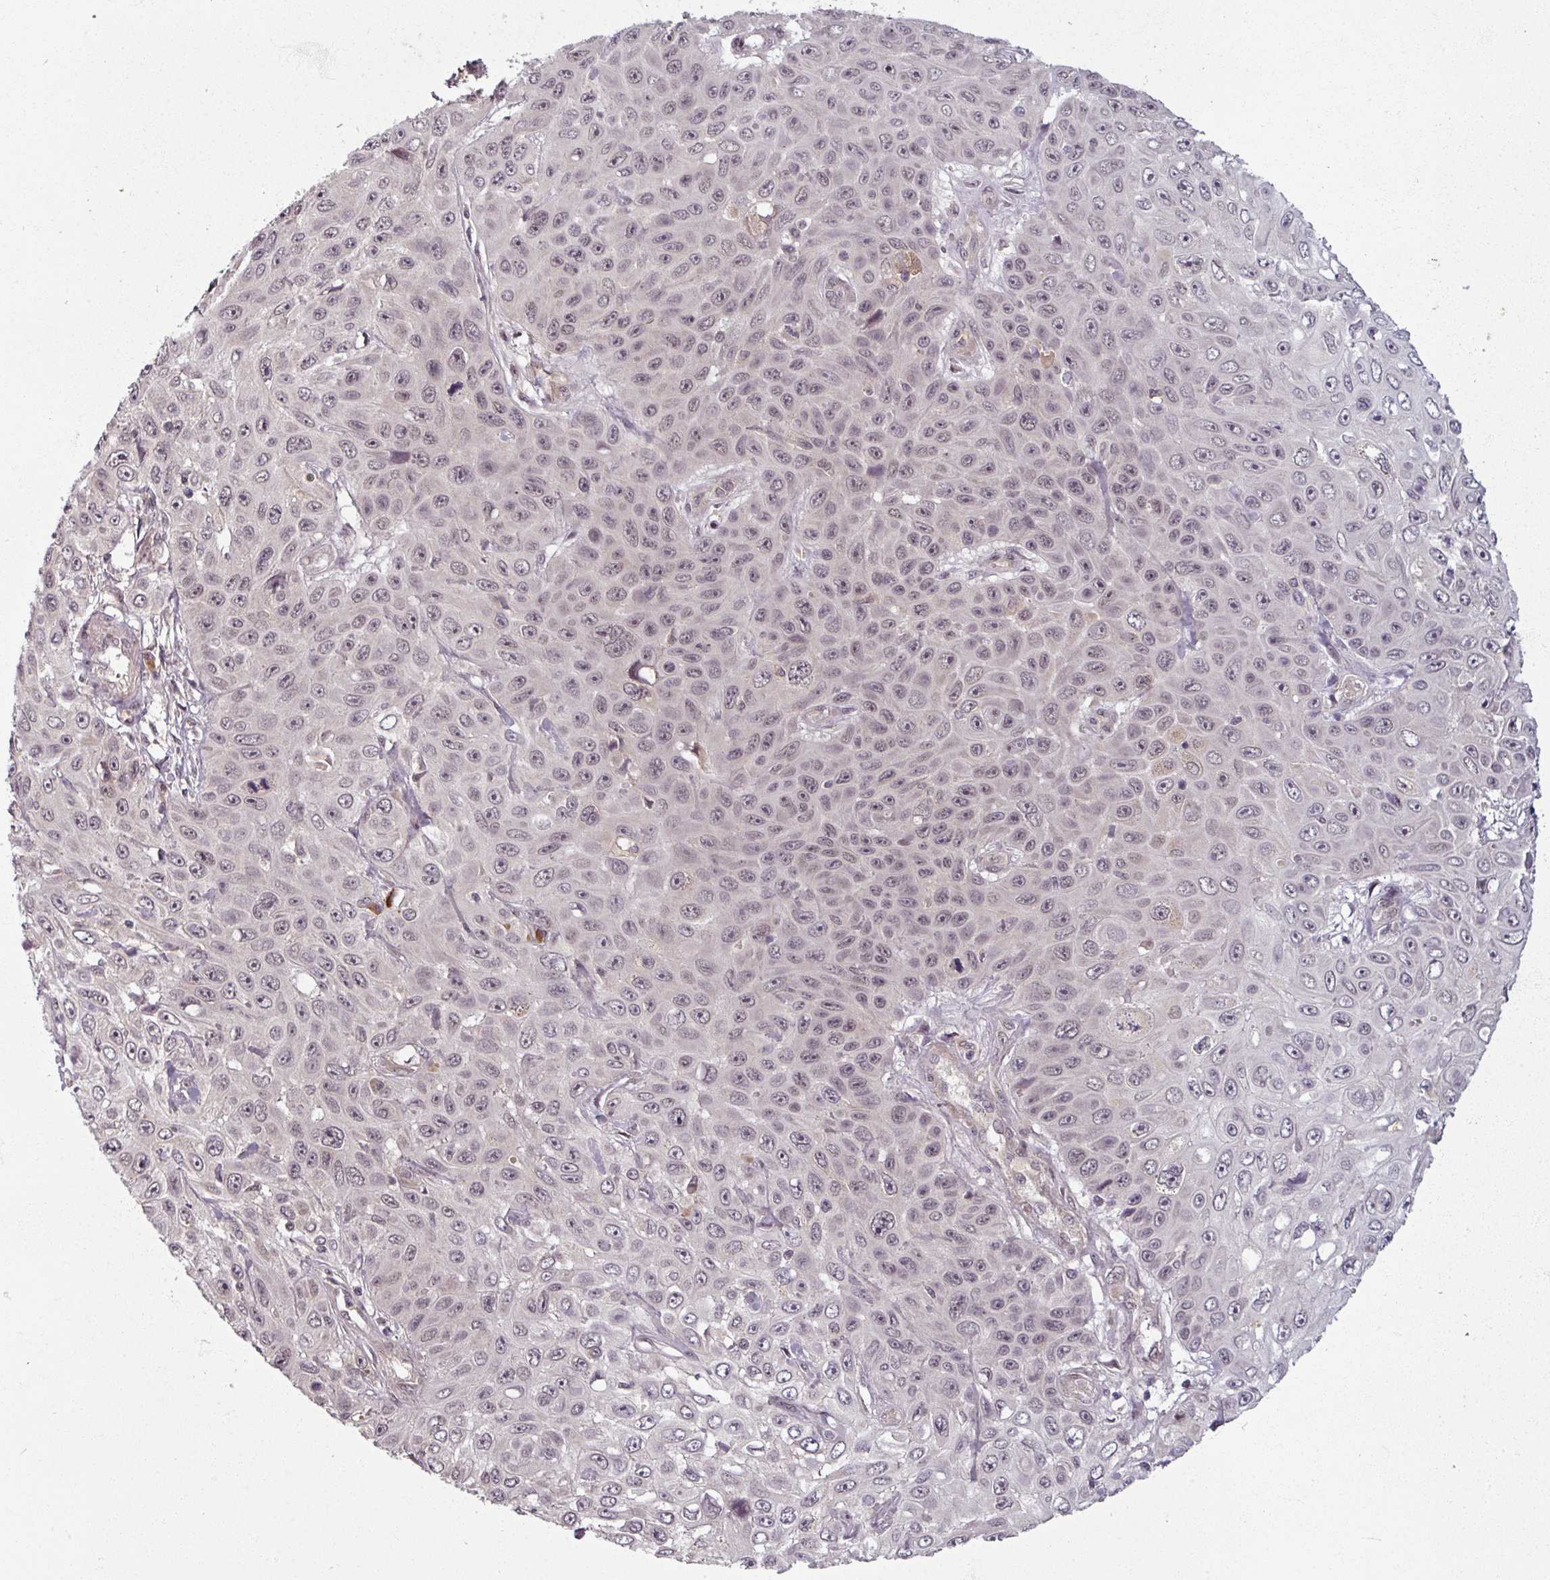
{"staining": {"intensity": "negative", "quantity": "none", "location": "none"}, "tissue": "skin cancer", "cell_type": "Tumor cells", "image_type": "cancer", "snomed": [{"axis": "morphology", "description": "Squamous cell carcinoma, NOS"}, {"axis": "topography", "description": "Skin"}], "caption": "DAB (3,3'-diaminobenzidine) immunohistochemical staining of human squamous cell carcinoma (skin) reveals no significant expression in tumor cells.", "gene": "POLR2G", "patient": {"sex": "male", "age": 82}}